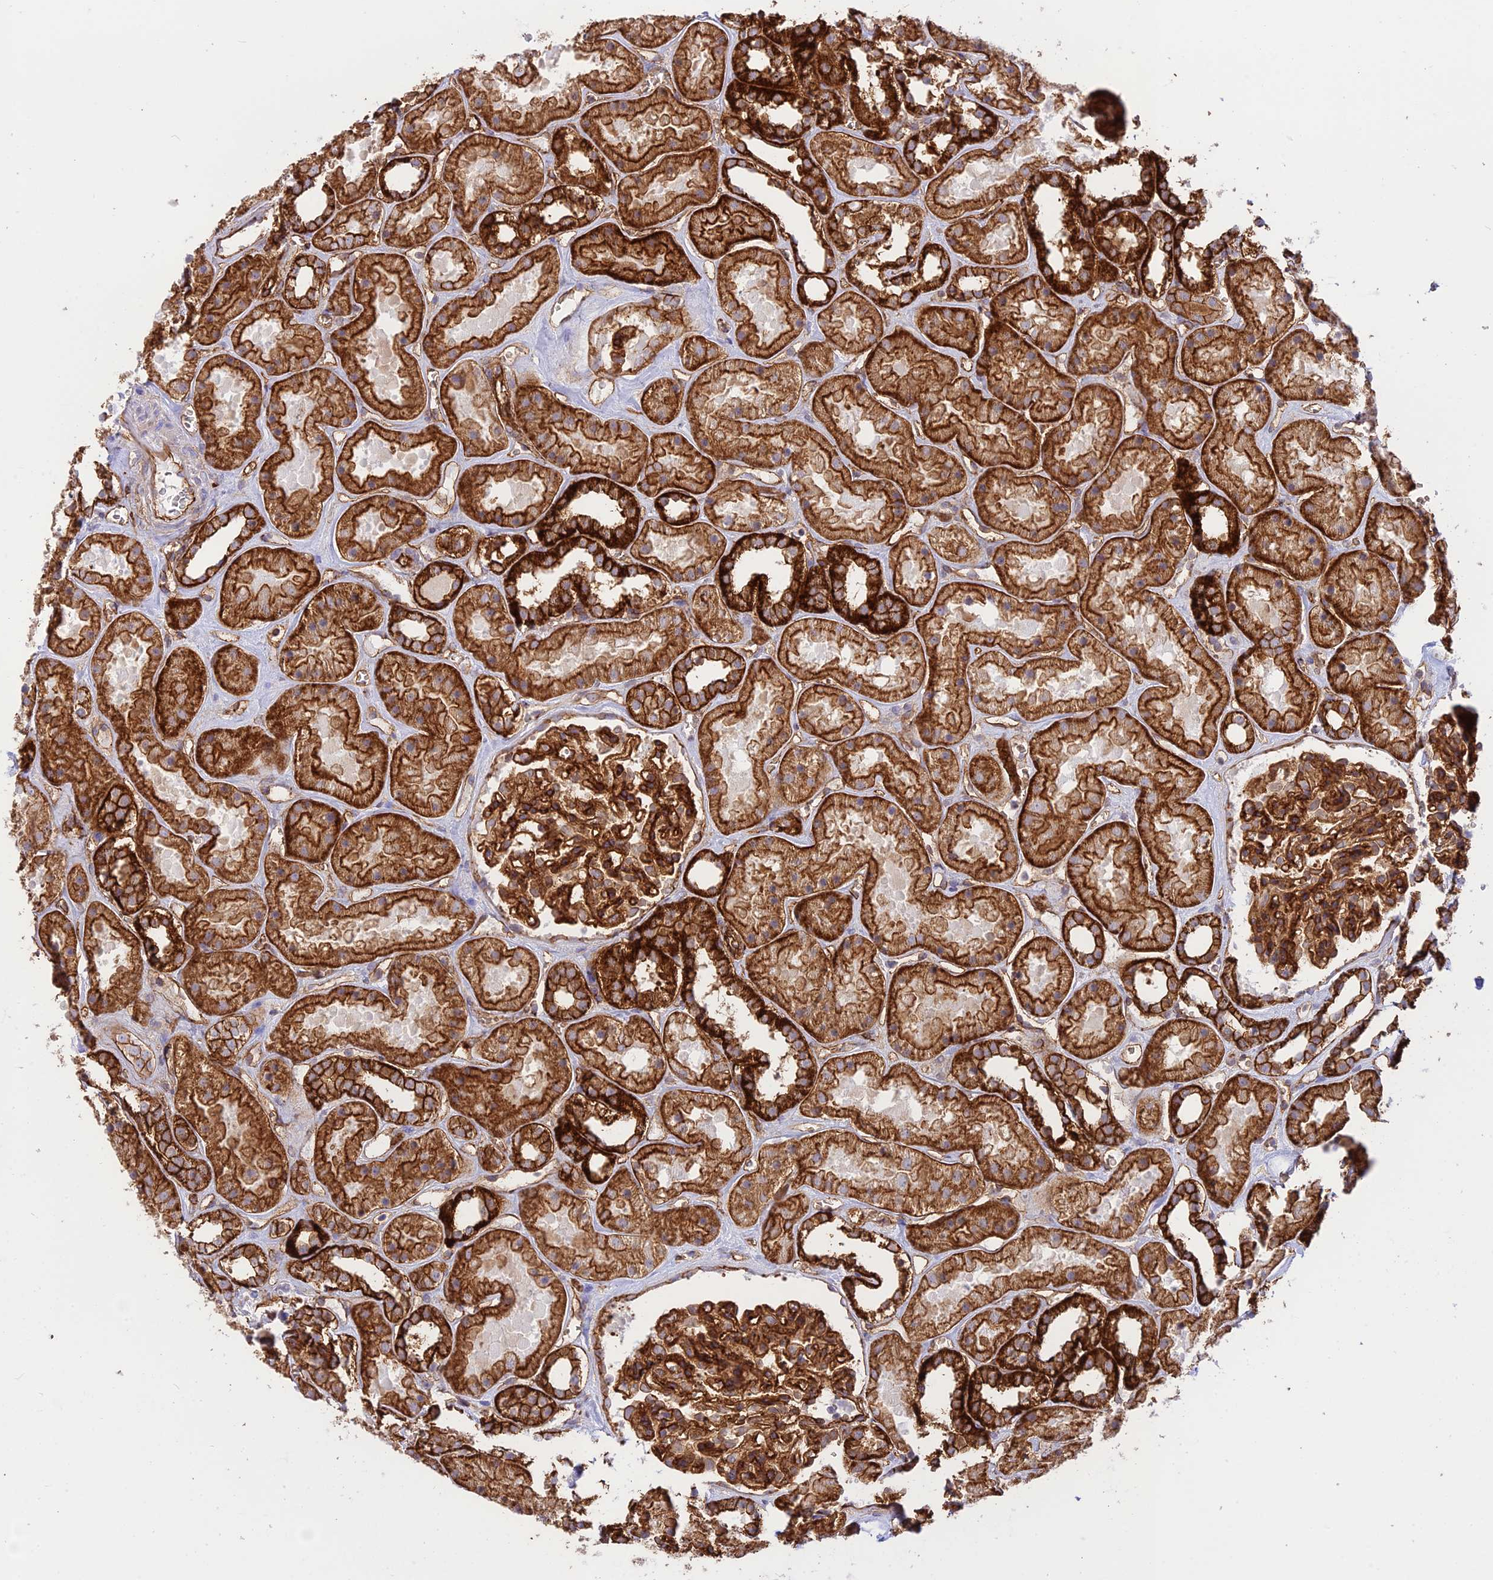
{"staining": {"intensity": "strong", "quantity": ">75%", "location": "cytoplasmic/membranous"}, "tissue": "kidney", "cell_type": "Cells in glomeruli", "image_type": "normal", "snomed": [{"axis": "morphology", "description": "Normal tissue, NOS"}, {"axis": "topography", "description": "Kidney"}], "caption": "Cells in glomeruli reveal high levels of strong cytoplasmic/membranous positivity in about >75% of cells in benign human kidney. (brown staining indicates protein expression, while blue staining denotes nuclei).", "gene": "YPEL5", "patient": {"sex": "female", "age": 41}}